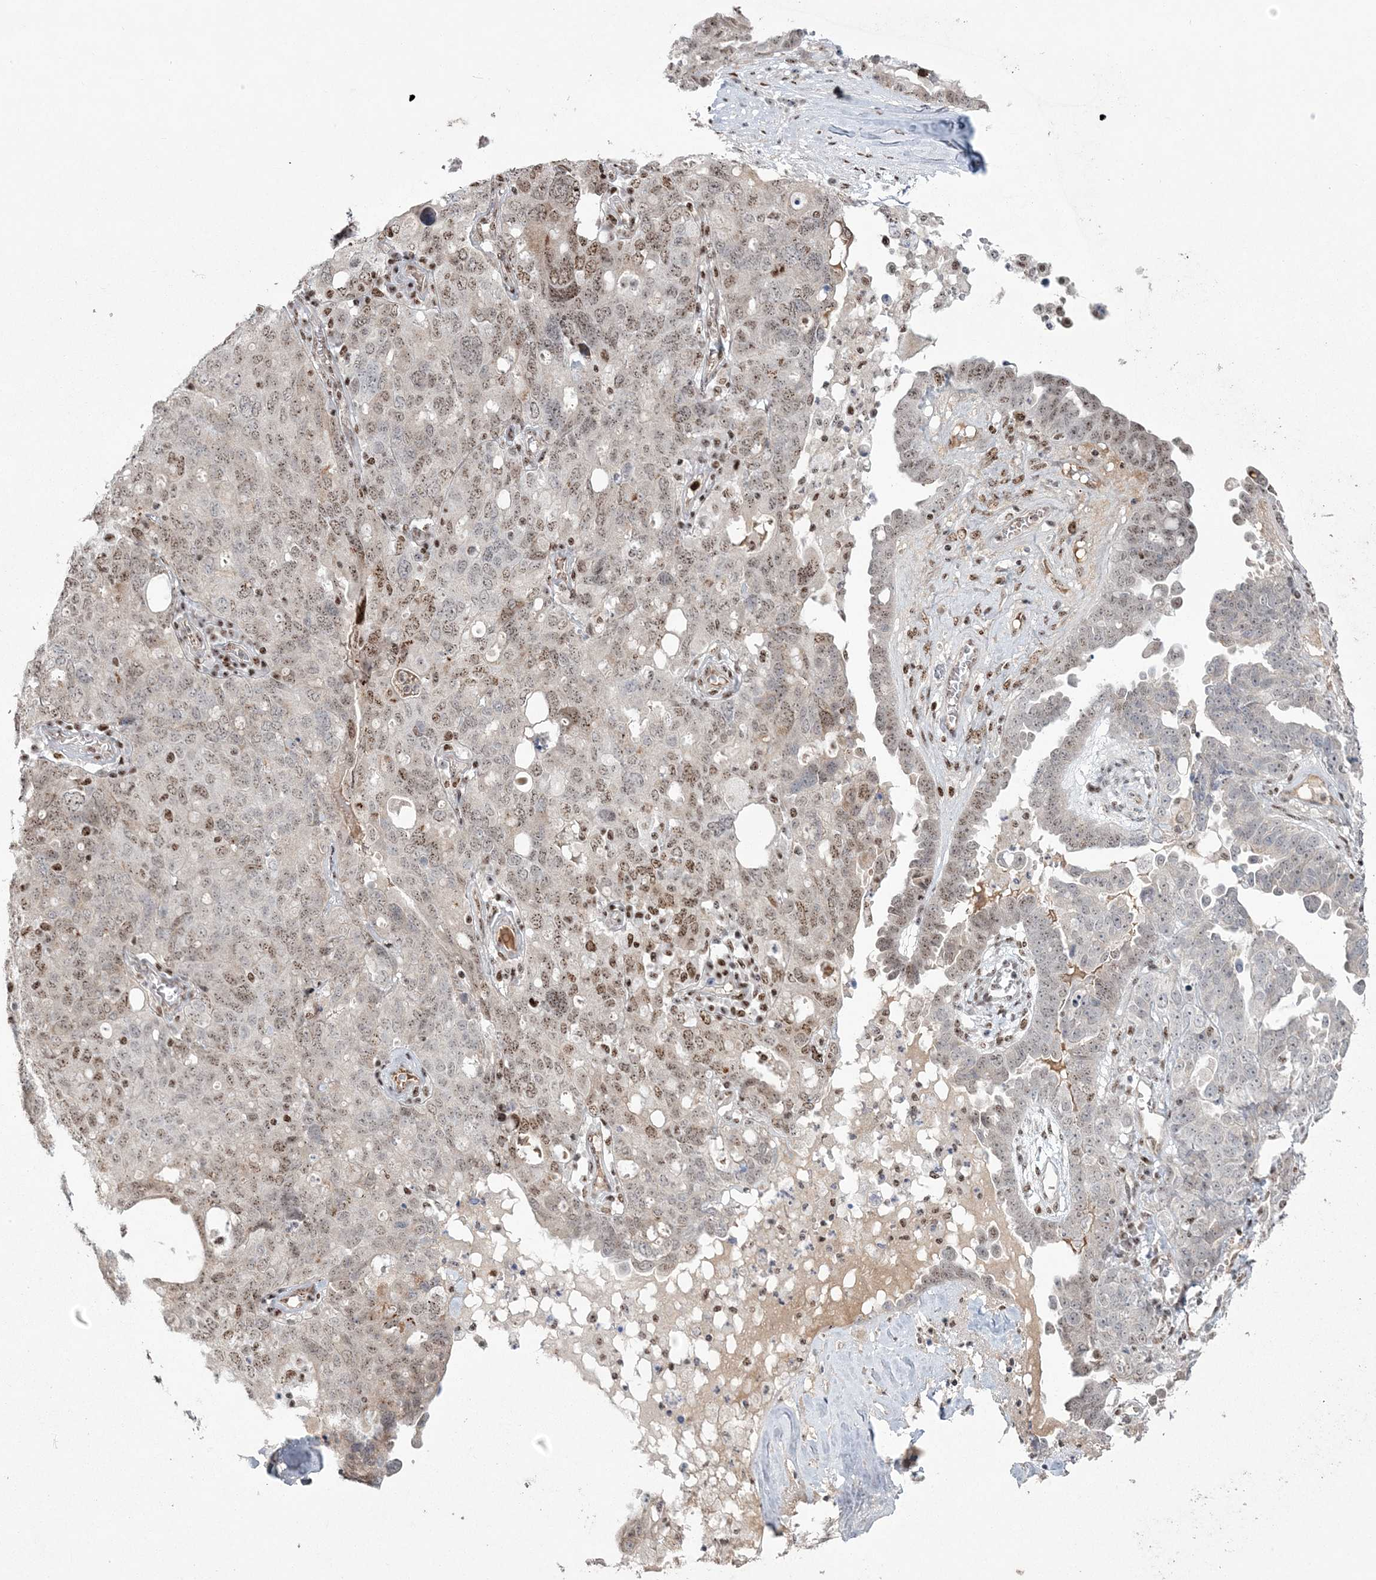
{"staining": {"intensity": "moderate", "quantity": "<25%", "location": "nuclear"}, "tissue": "ovarian cancer", "cell_type": "Tumor cells", "image_type": "cancer", "snomed": [{"axis": "morphology", "description": "Carcinoma, endometroid"}, {"axis": "topography", "description": "Ovary"}], "caption": "Protein staining demonstrates moderate nuclear expression in about <25% of tumor cells in ovarian endometroid carcinoma. The staining was performed using DAB (3,3'-diaminobenzidine), with brown indicating positive protein expression. Nuclei are stained blue with hematoxylin.", "gene": "RBM17", "patient": {"sex": "female", "age": 62}}